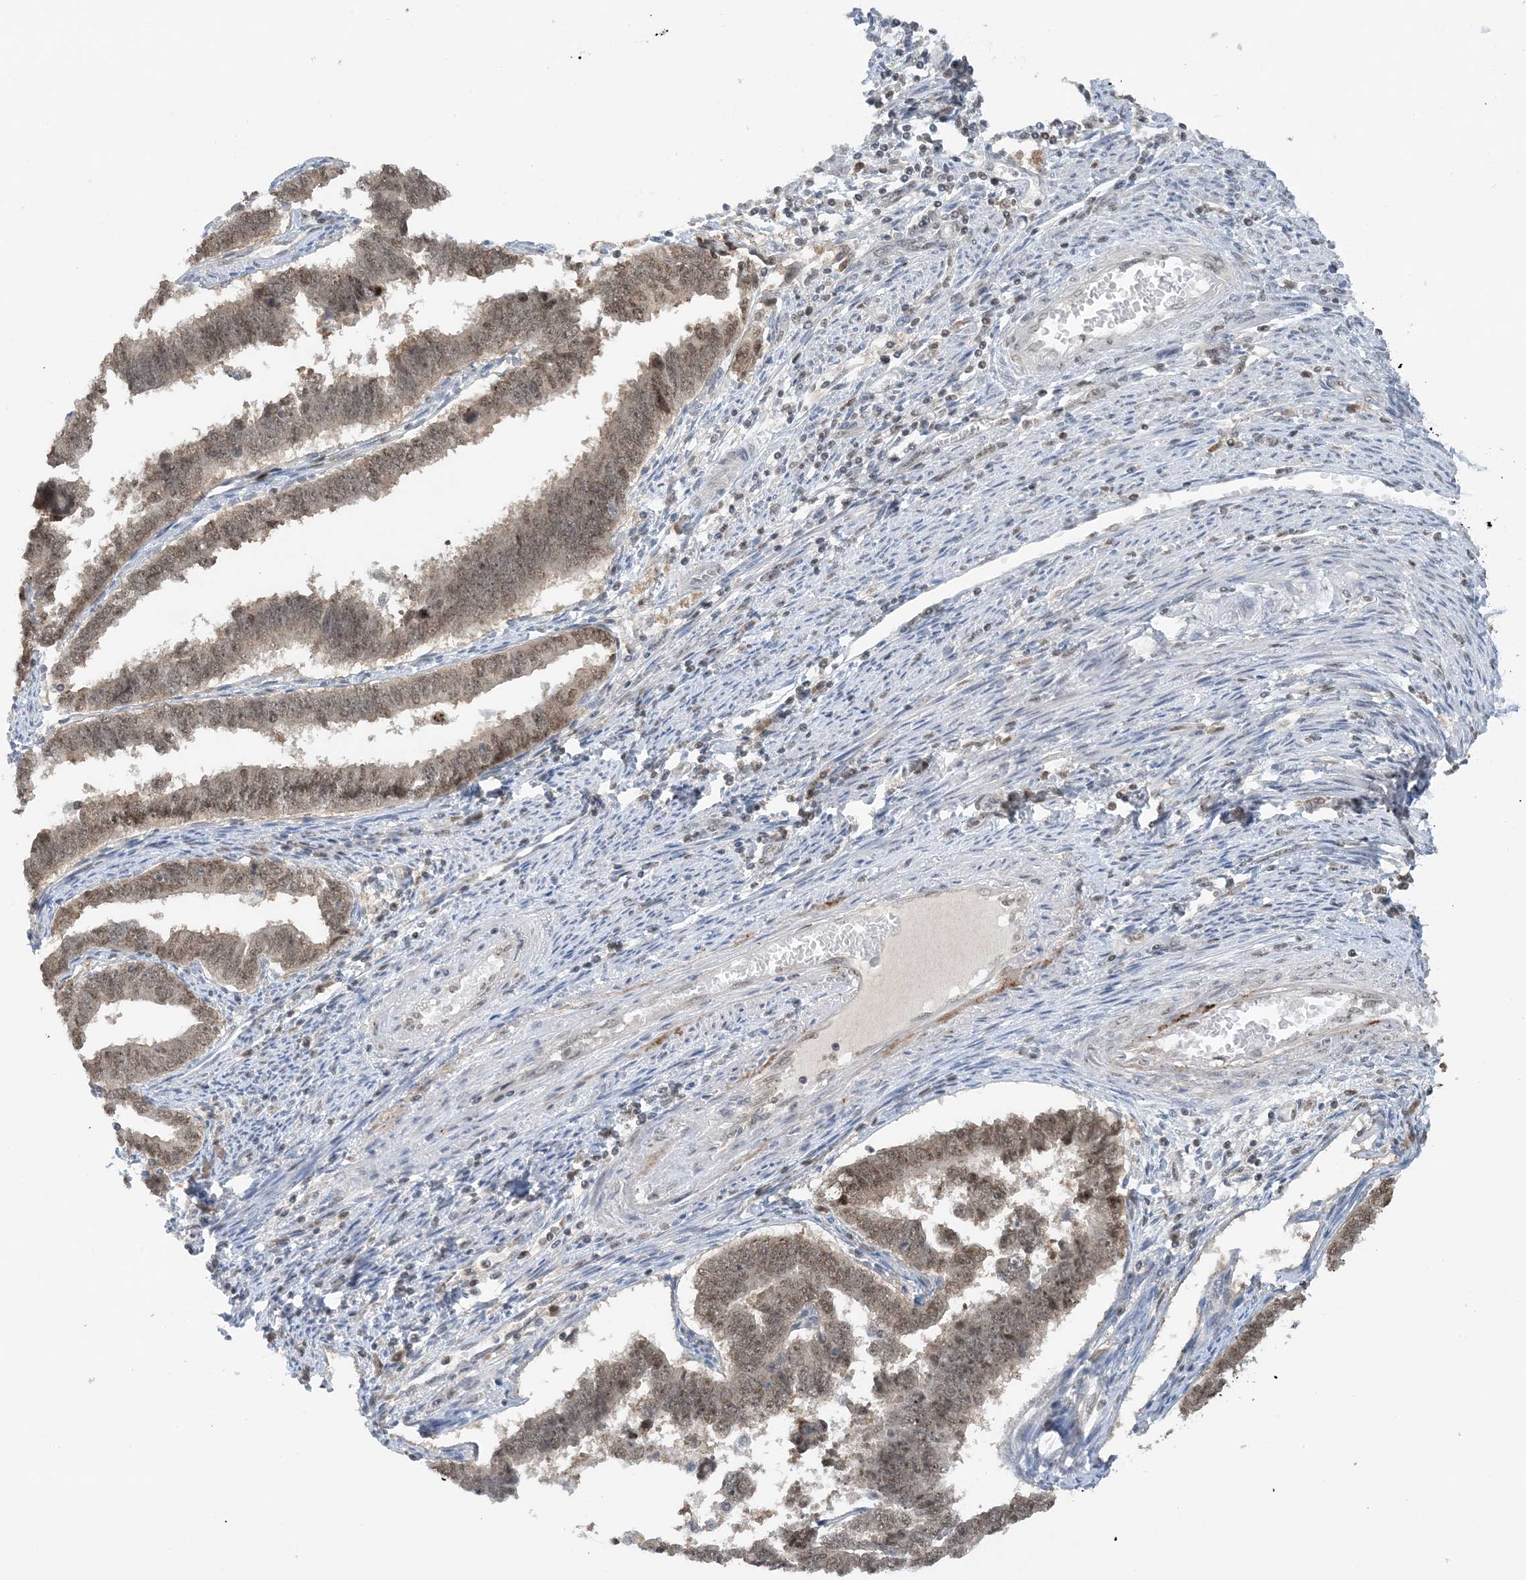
{"staining": {"intensity": "moderate", "quantity": ">75%", "location": "nuclear"}, "tissue": "endometrial cancer", "cell_type": "Tumor cells", "image_type": "cancer", "snomed": [{"axis": "morphology", "description": "Adenocarcinoma, NOS"}, {"axis": "topography", "description": "Endometrium"}], "caption": "Protein expression analysis of human adenocarcinoma (endometrial) reveals moderate nuclear positivity in approximately >75% of tumor cells.", "gene": "ACYP2", "patient": {"sex": "female", "age": 75}}